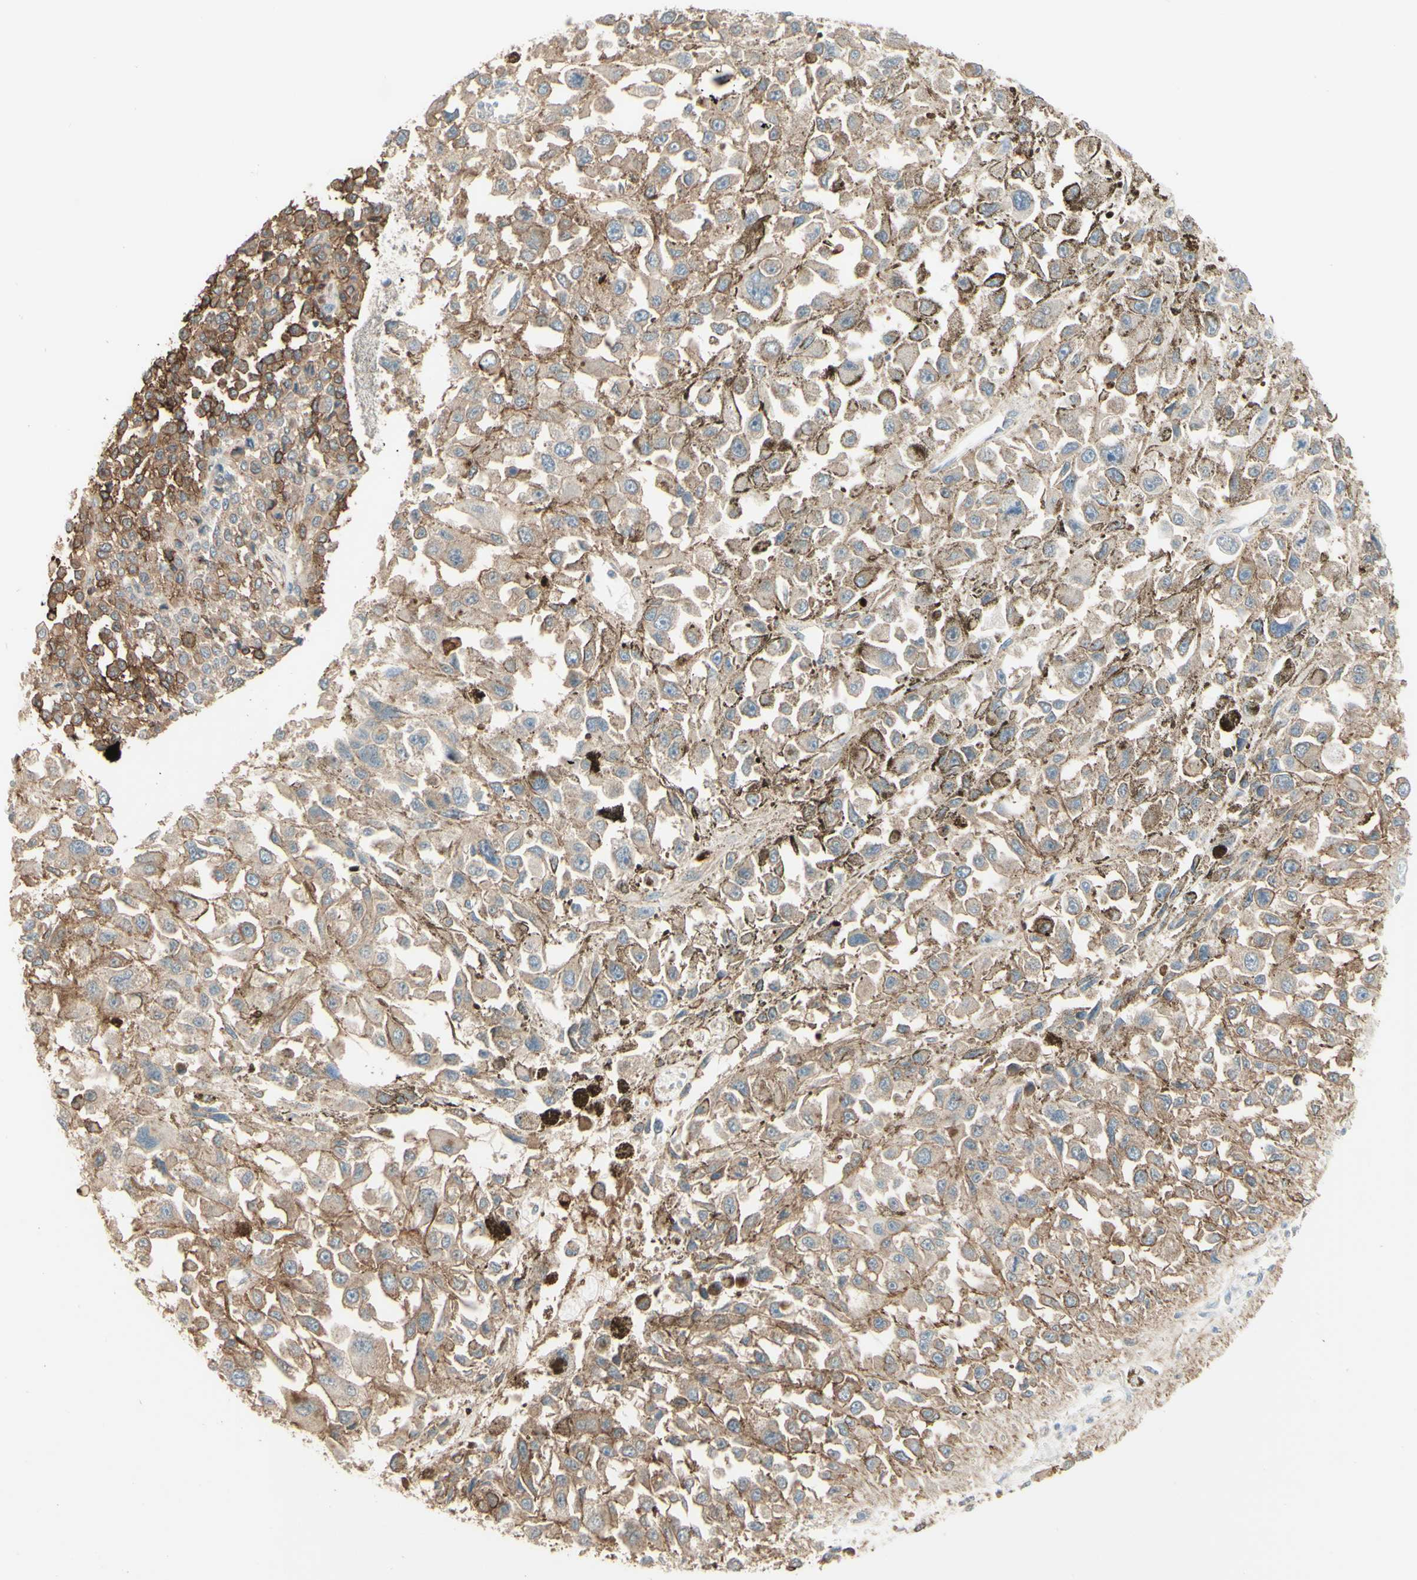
{"staining": {"intensity": "moderate", "quantity": ">75%", "location": "cytoplasmic/membranous"}, "tissue": "melanoma", "cell_type": "Tumor cells", "image_type": "cancer", "snomed": [{"axis": "morphology", "description": "Malignant melanoma, Metastatic site"}, {"axis": "topography", "description": "Lymph node"}], "caption": "Human malignant melanoma (metastatic site) stained with a protein marker shows moderate staining in tumor cells.", "gene": "RNF149", "patient": {"sex": "male", "age": 59}}